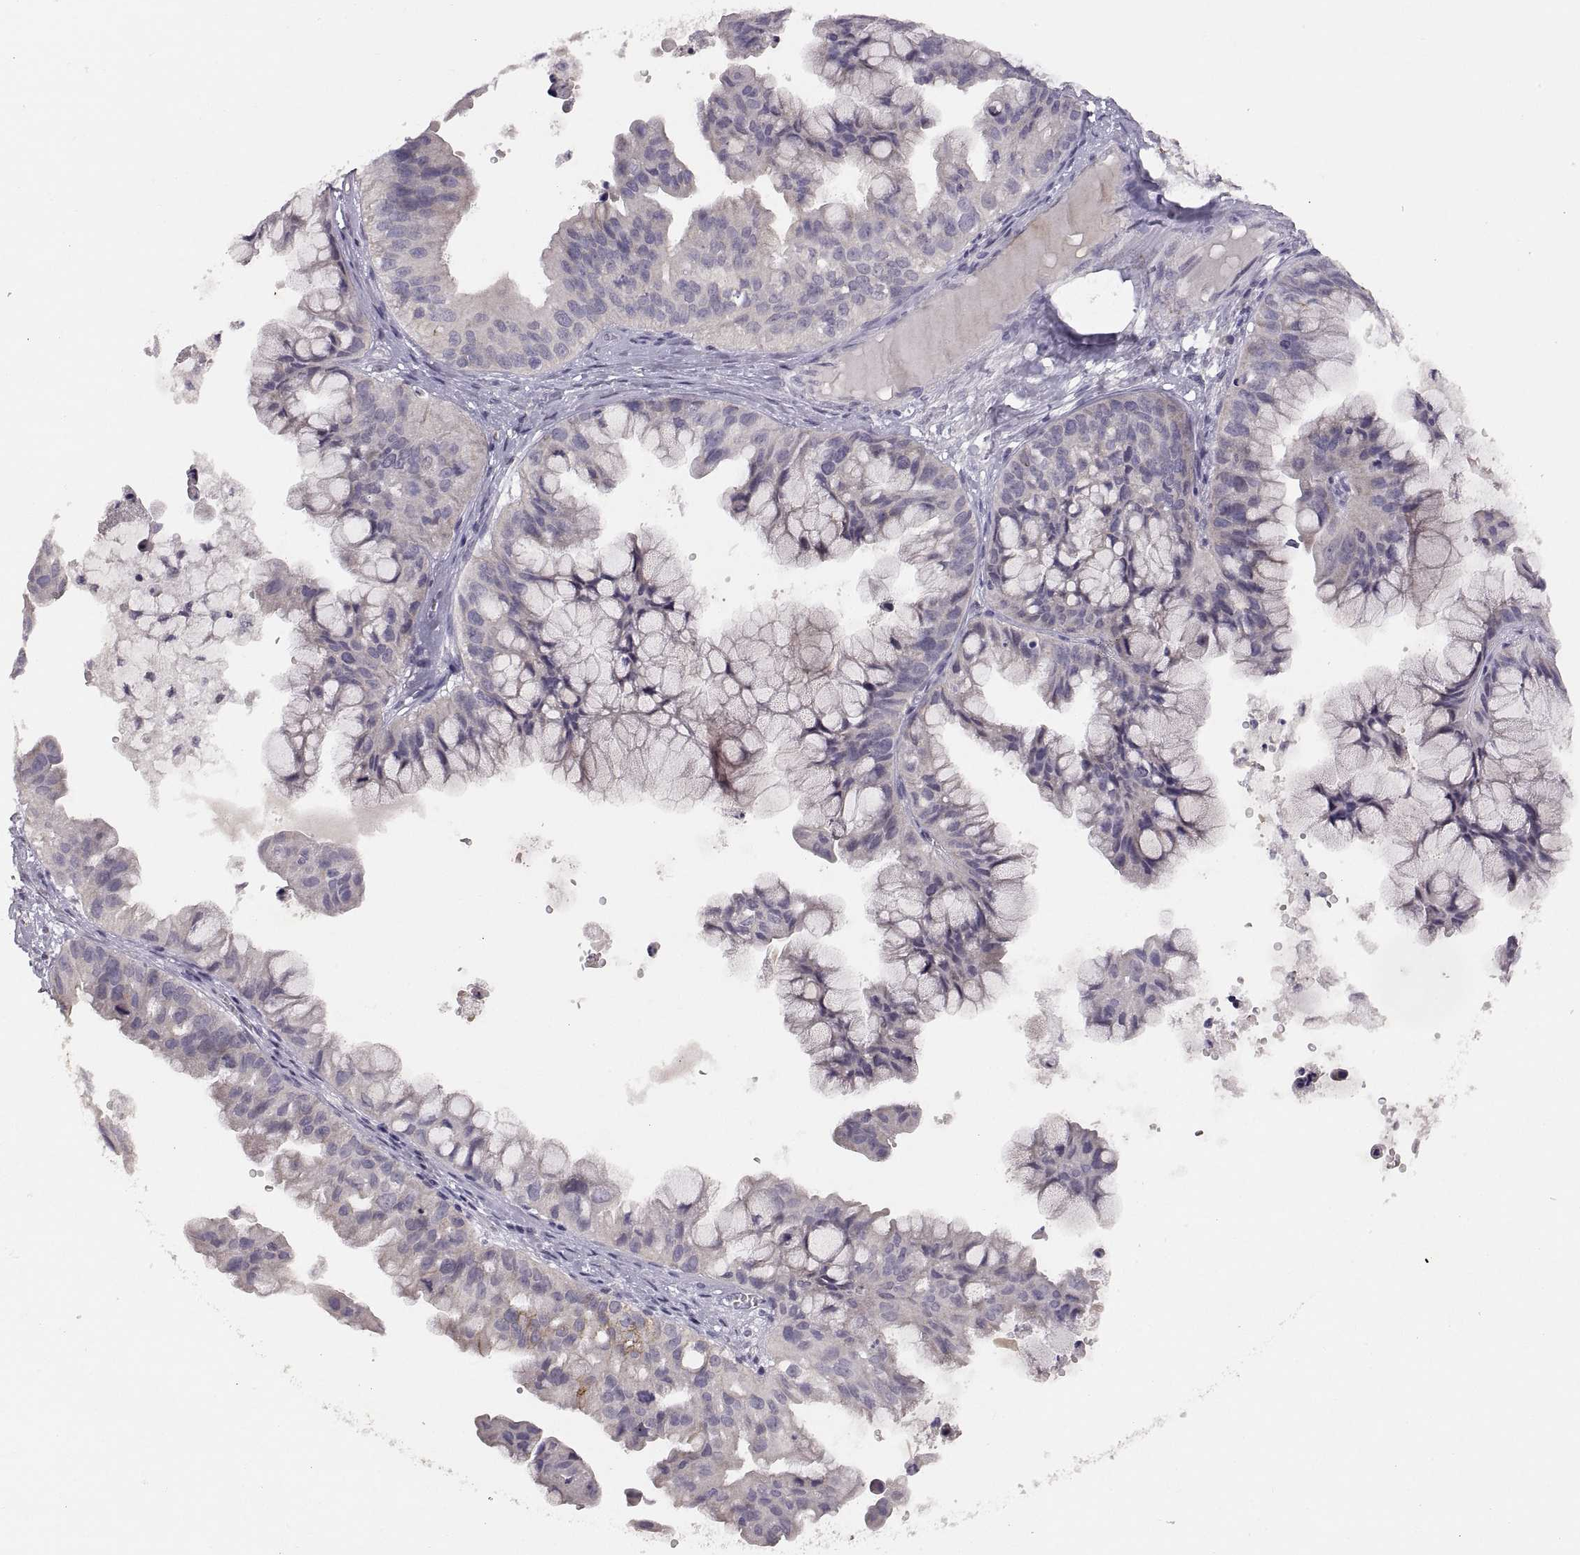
{"staining": {"intensity": "moderate", "quantity": "<25%", "location": "cytoplasmic/membranous"}, "tissue": "ovarian cancer", "cell_type": "Tumor cells", "image_type": "cancer", "snomed": [{"axis": "morphology", "description": "Cystadenocarcinoma, mucinous, NOS"}, {"axis": "topography", "description": "Ovary"}], "caption": "This photomicrograph displays mucinous cystadenocarcinoma (ovarian) stained with immunohistochemistry to label a protein in brown. The cytoplasmic/membranous of tumor cells show moderate positivity for the protein. Nuclei are counter-stained blue.", "gene": "CDH2", "patient": {"sex": "female", "age": 76}}